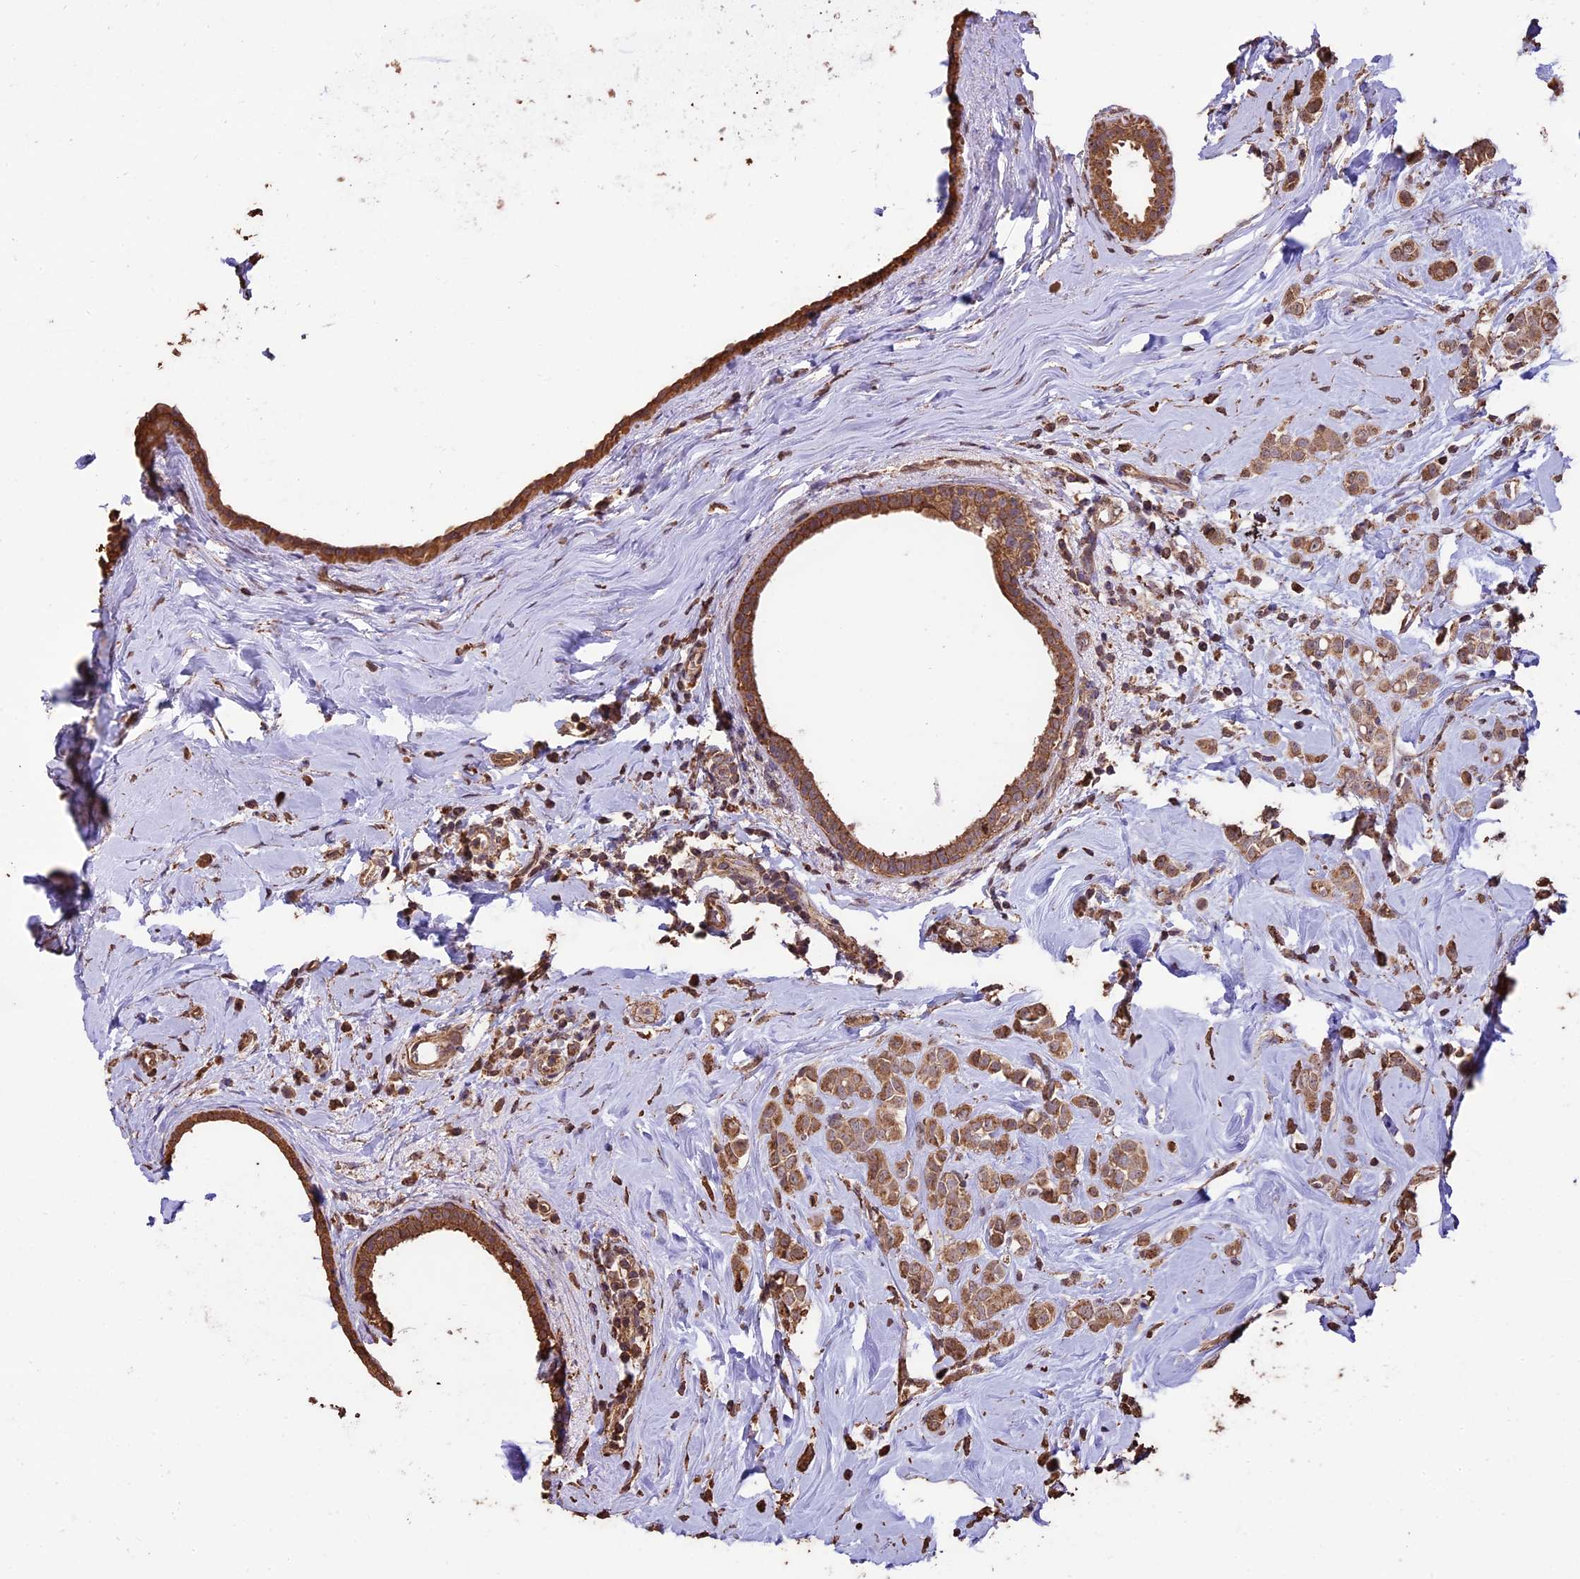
{"staining": {"intensity": "moderate", "quantity": ">75%", "location": "cytoplasmic/membranous"}, "tissue": "breast cancer", "cell_type": "Tumor cells", "image_type": "cancer", "snomed": [{"axis": "morphology", "description": "Lobular carcinoma"}, {"axis": "topography", "description": "Breast"}], "caption": "DAB (3,3'-diaminobenzidine) immunohistochemical staining of breast cancer displays moderate cytoplasmic/membranous protein staining in about >75% of tumor cells. The staining is performed using DAB (3,3'-diaminobenzidine) brown chromogen to label protein expression. The nuclei are counter-stained blue using hematoxylin.", "gene": "PGPEP1L", "patient": {"sex": "female", "age": 47}}